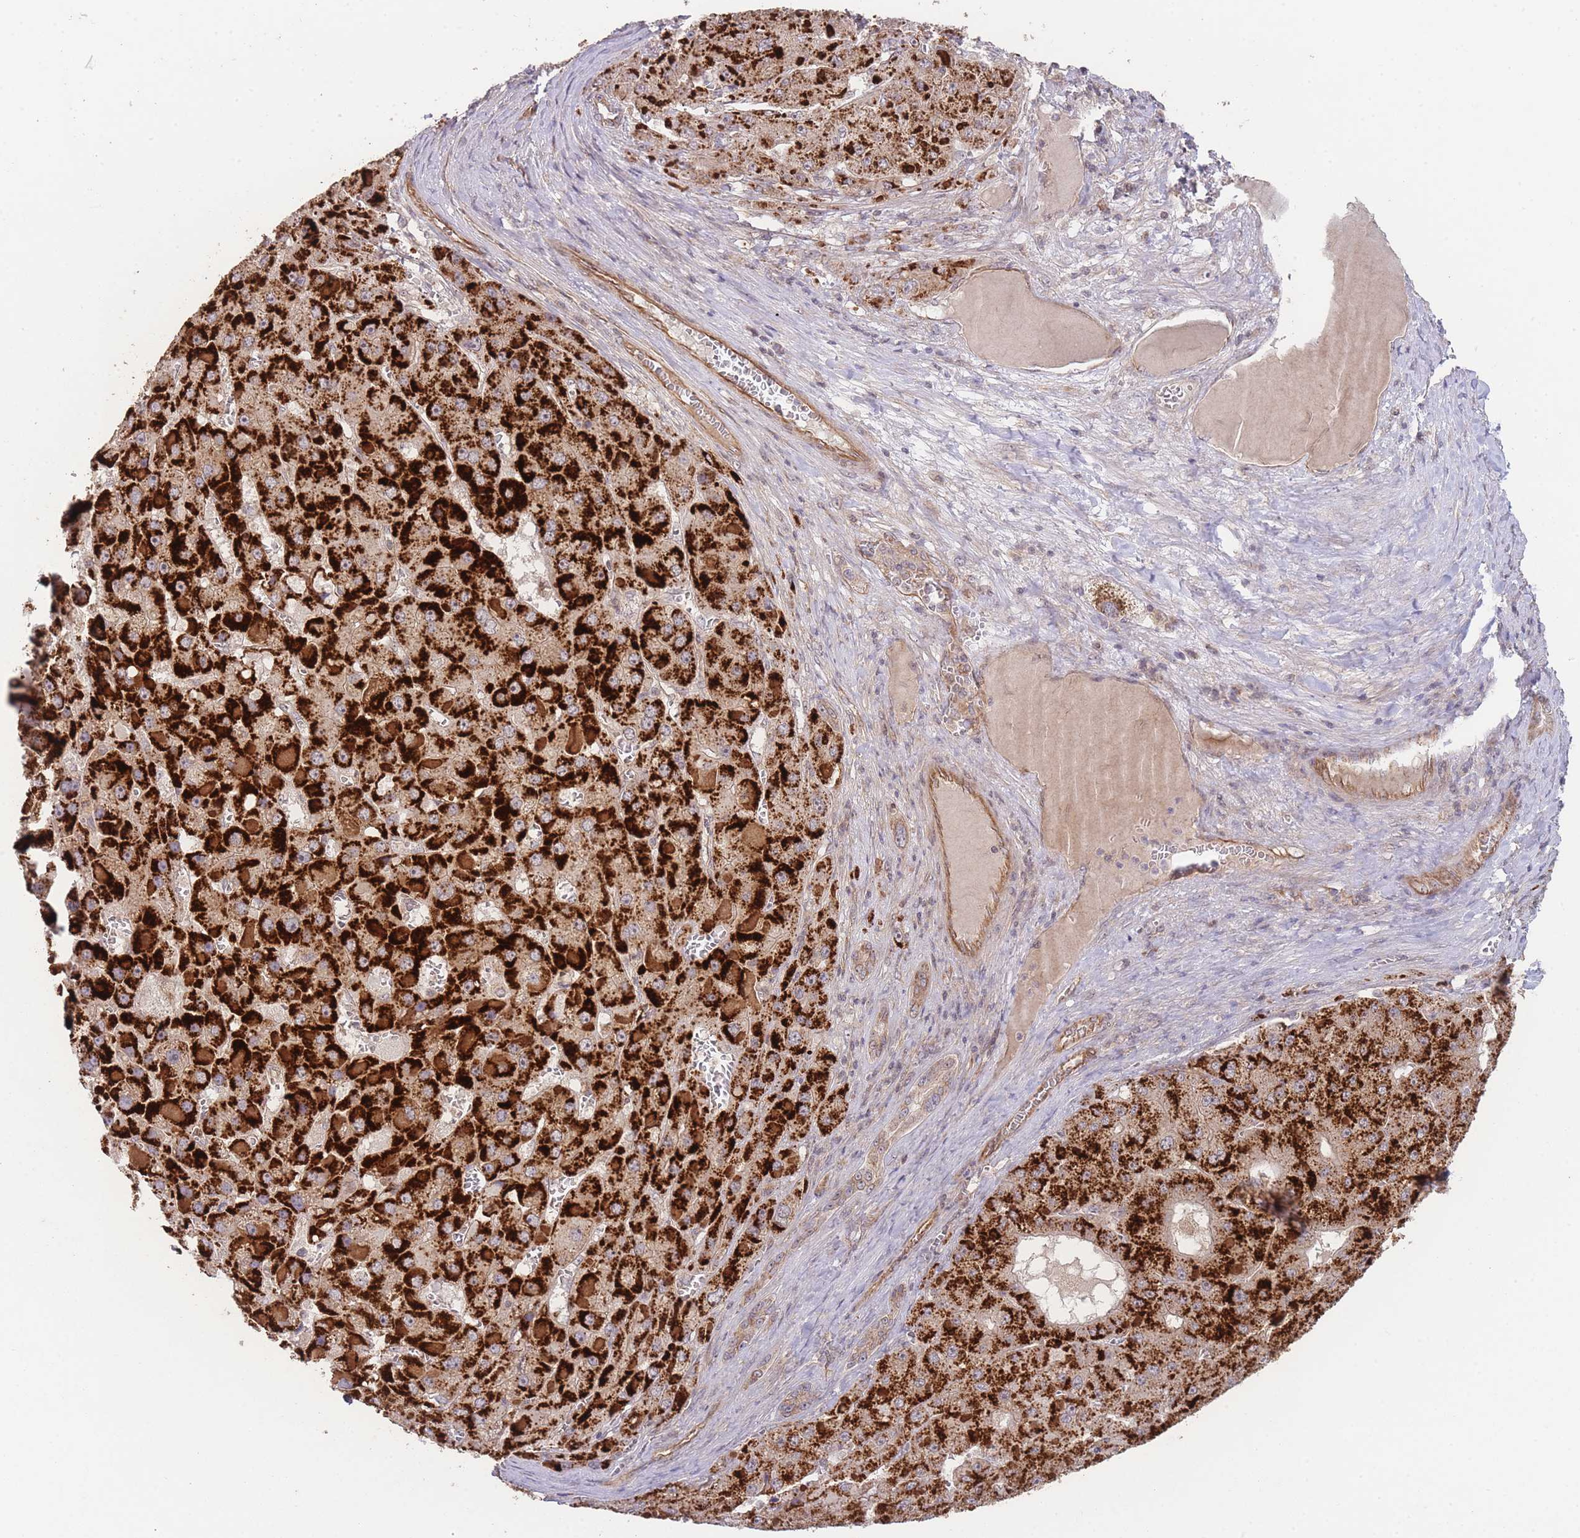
{"staining": {"intensity": "strong", "quantity": ">75%", "location": "cytoplasmic/membranous"}, "tissue": "liver cancer", "cell_type": "Tumor cells", "image_type": "cancer", "snomed": [{"axis": "morphology", "description": "Carcinoma, Hepatocellular, NOS"}, {"axis": "topography", "description": "Liver"}], "caption": "DAB (3,3'-diaminobenzidine) immunohistochemical staining of human liver cancer (hepatocellular carcinoma) shows strong cytoplasmic/membranous protein expression in about >75% of tumor cells.", "gene": "PXMP4", "patient": {"sex": "female", "age": 73}}